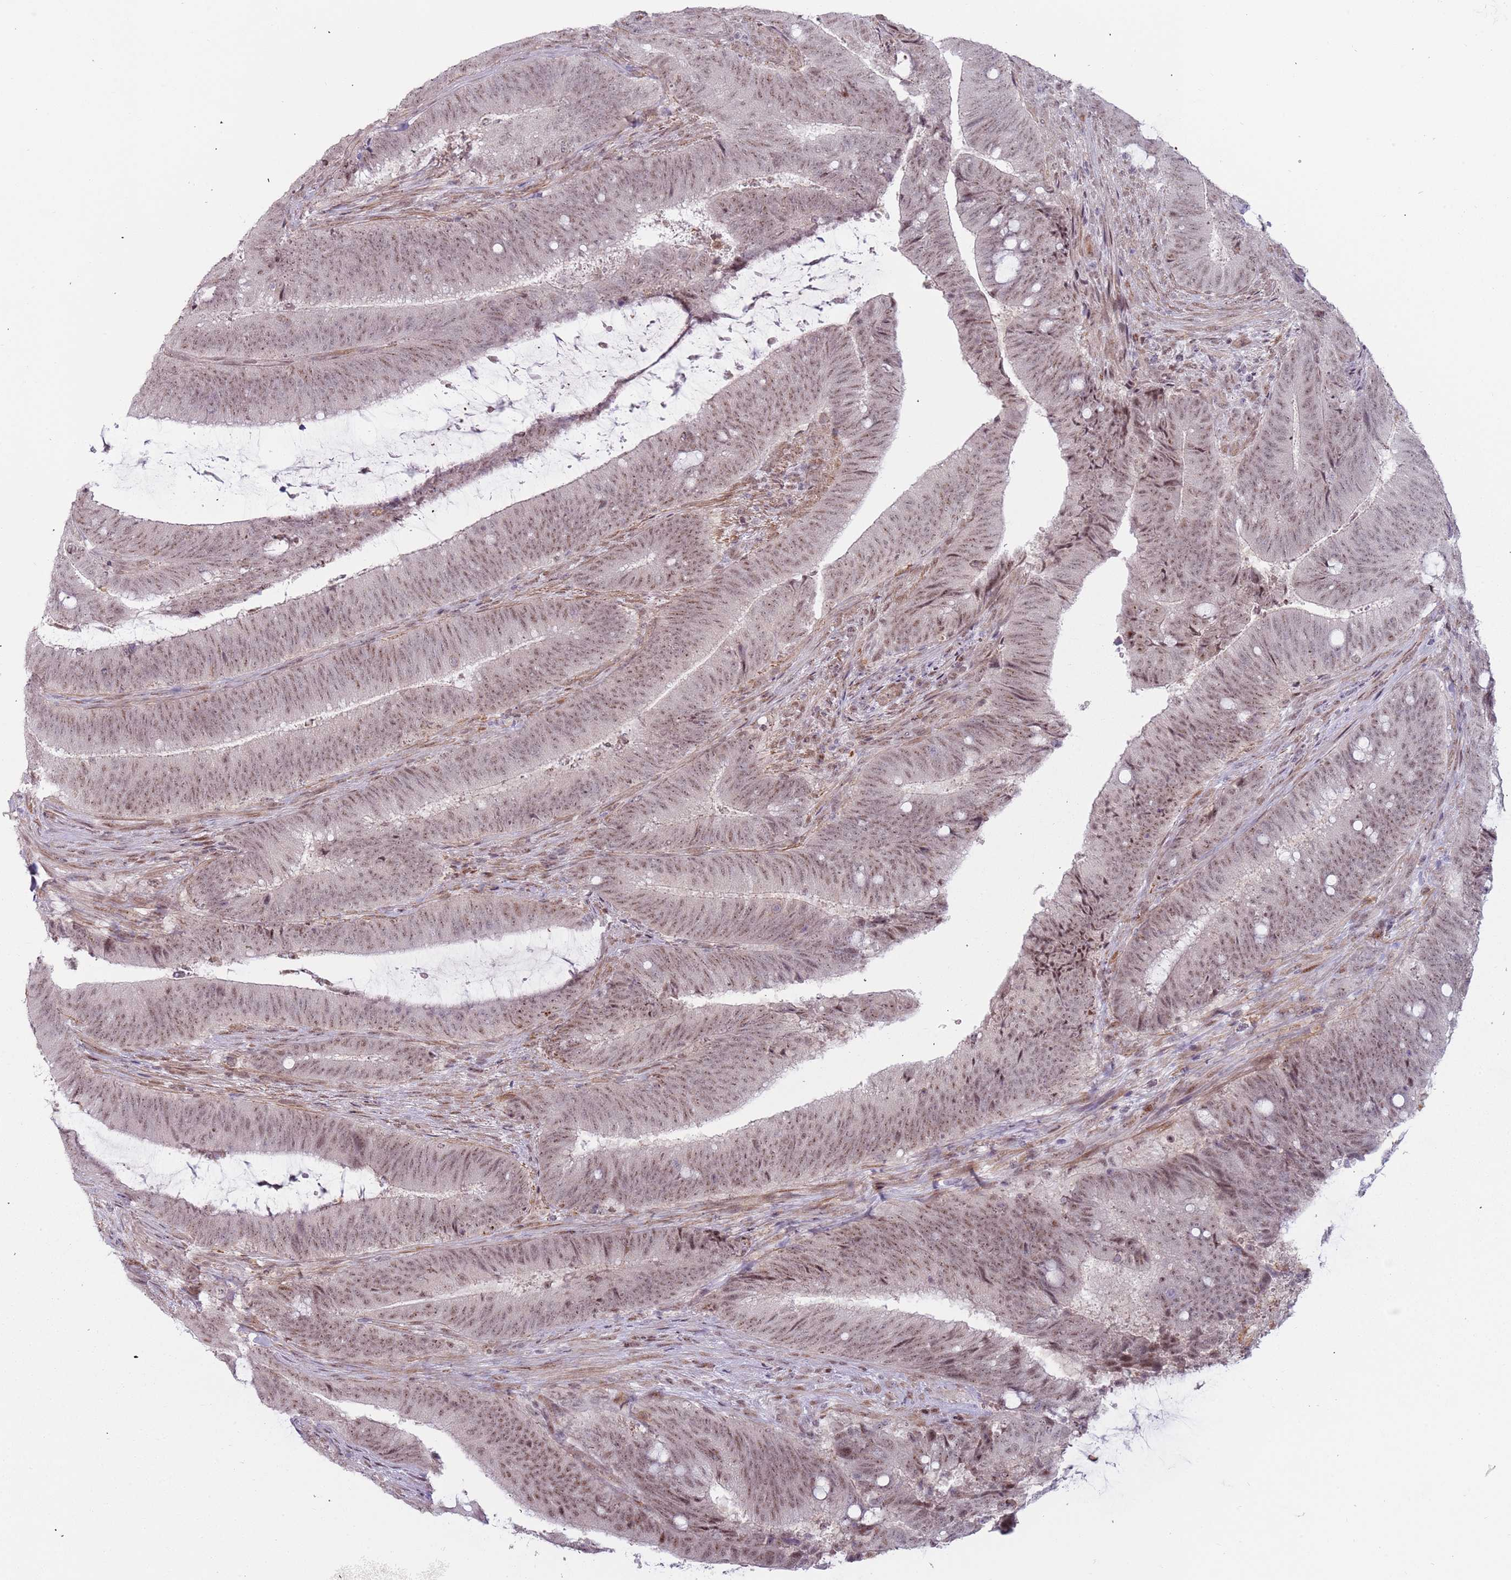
{"staining": {"intensity": "moderate", "quantity": ">75%", "location": "nuclear"}, "tissue": "colorectal cancer", "cell_type": "Tumor cells", "image_type": "cancer", "snomed": [{"axis": "morphology", "description": "Adenocarcinoma, NOS"}, {"axis": "topography", "description": "Colon"}], "caption": "A high-resolution photomicrograph shows immunohistochemistry (IHC) staining of adenocarcinoma (colorectal), which shows moderate nuclear positivity in approximately >75% of tumor cells. (DAB (3,3'-diaminobenzidine) IHC with brightfield microscopy, high magnification).", "gene": "REXO4", "patient": {"sex": "female", "age": 43}}